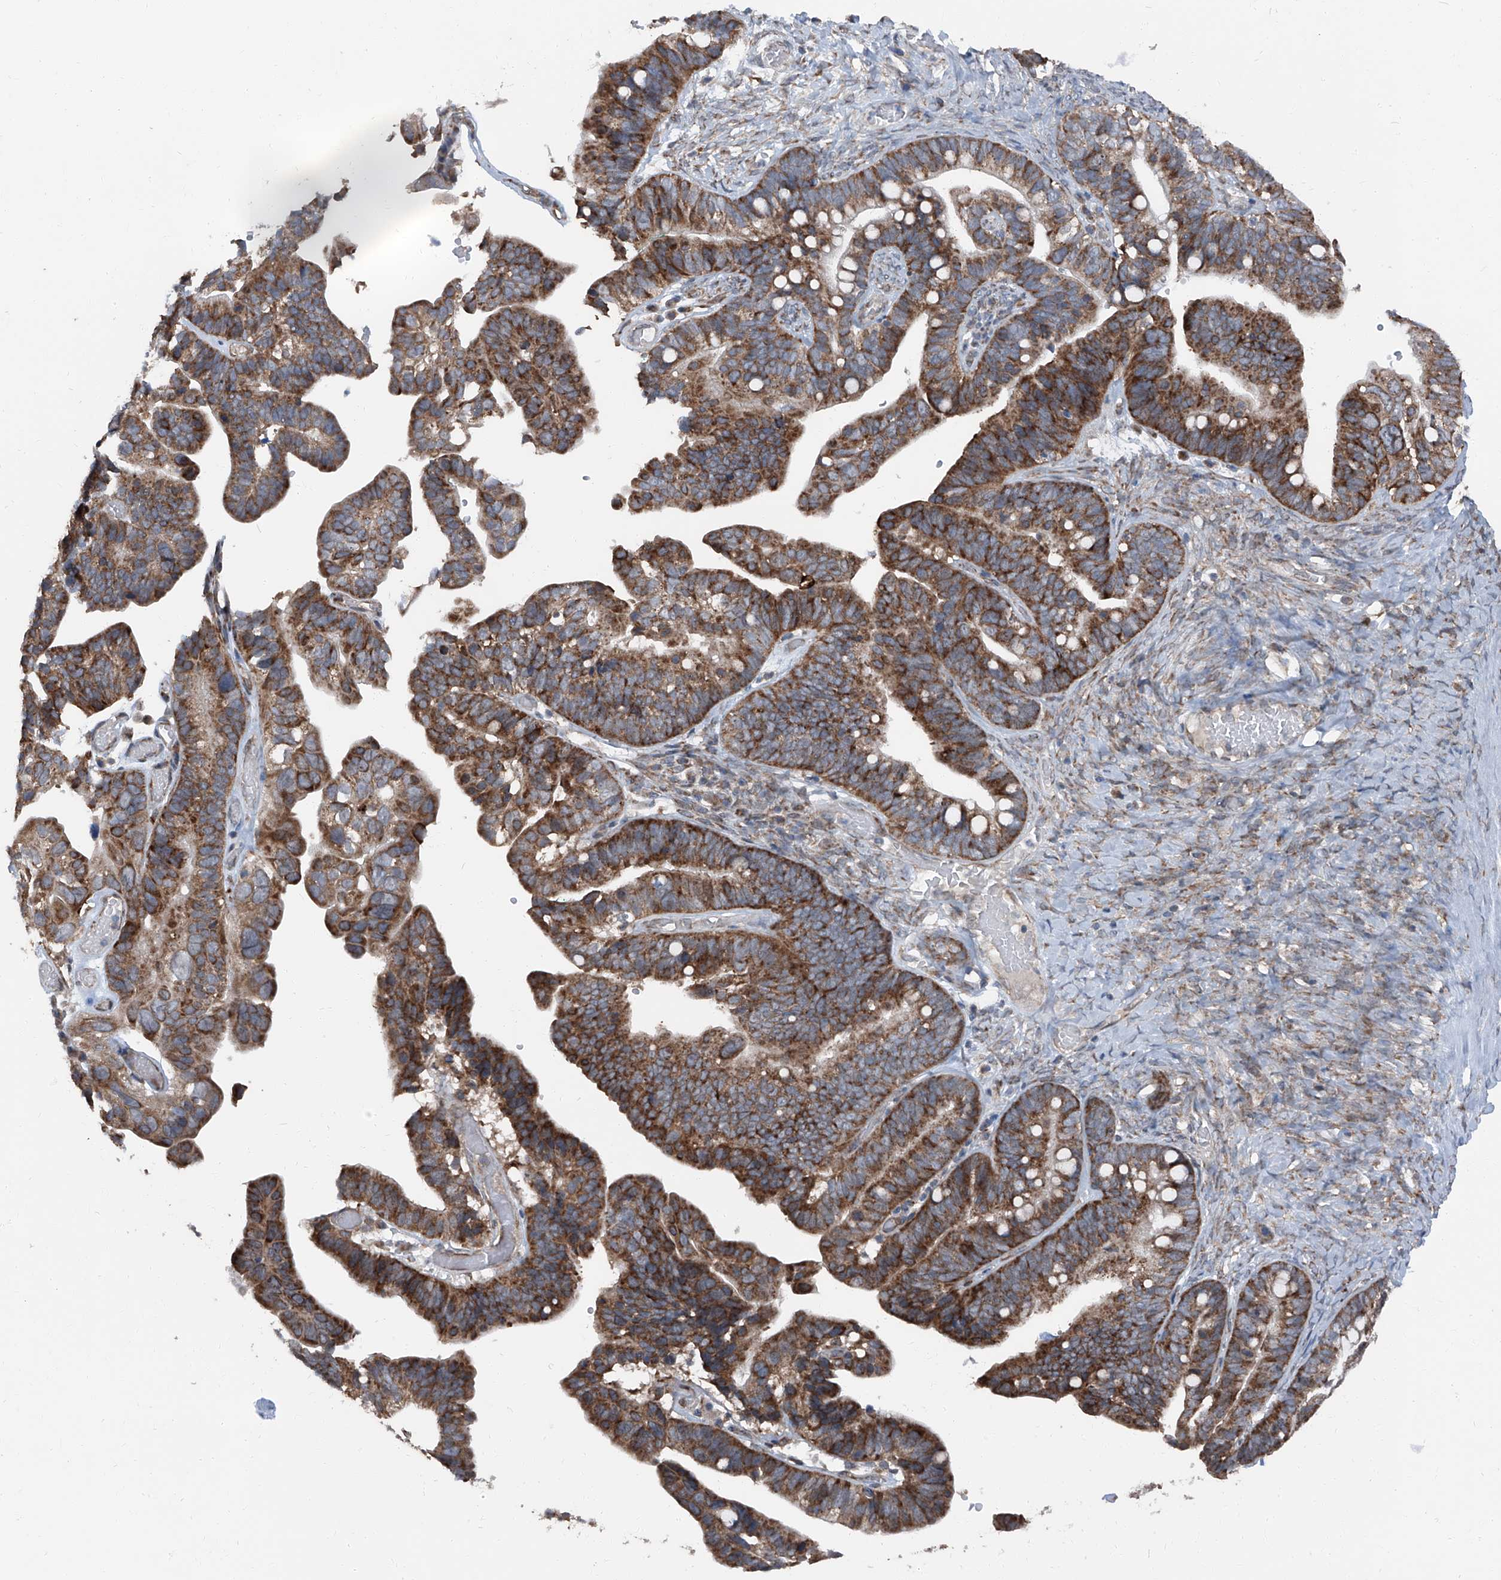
{"staining": {"intensity": "strong", "quantity": ">75%", "location": "cytoplasmic/membranous"}, "tissue": "ovarian cancer", "cell_type": "Tumor cells", "image_type": "cancer", "snomed": [{"axis": "morphology", "description": "Cystadenocarcinoma, serous, NOS"}, {"axis": "topography", "description": "Ovary"}], "caption": "Tumor cells reveal high levels of strong cytoplasmic/membranous positivity in about >75% of cells in ovarian cancer (serous cystadenocarcinoma).", "gene": "LIMK1", "patient": {"sex": "female", "age": 56}}